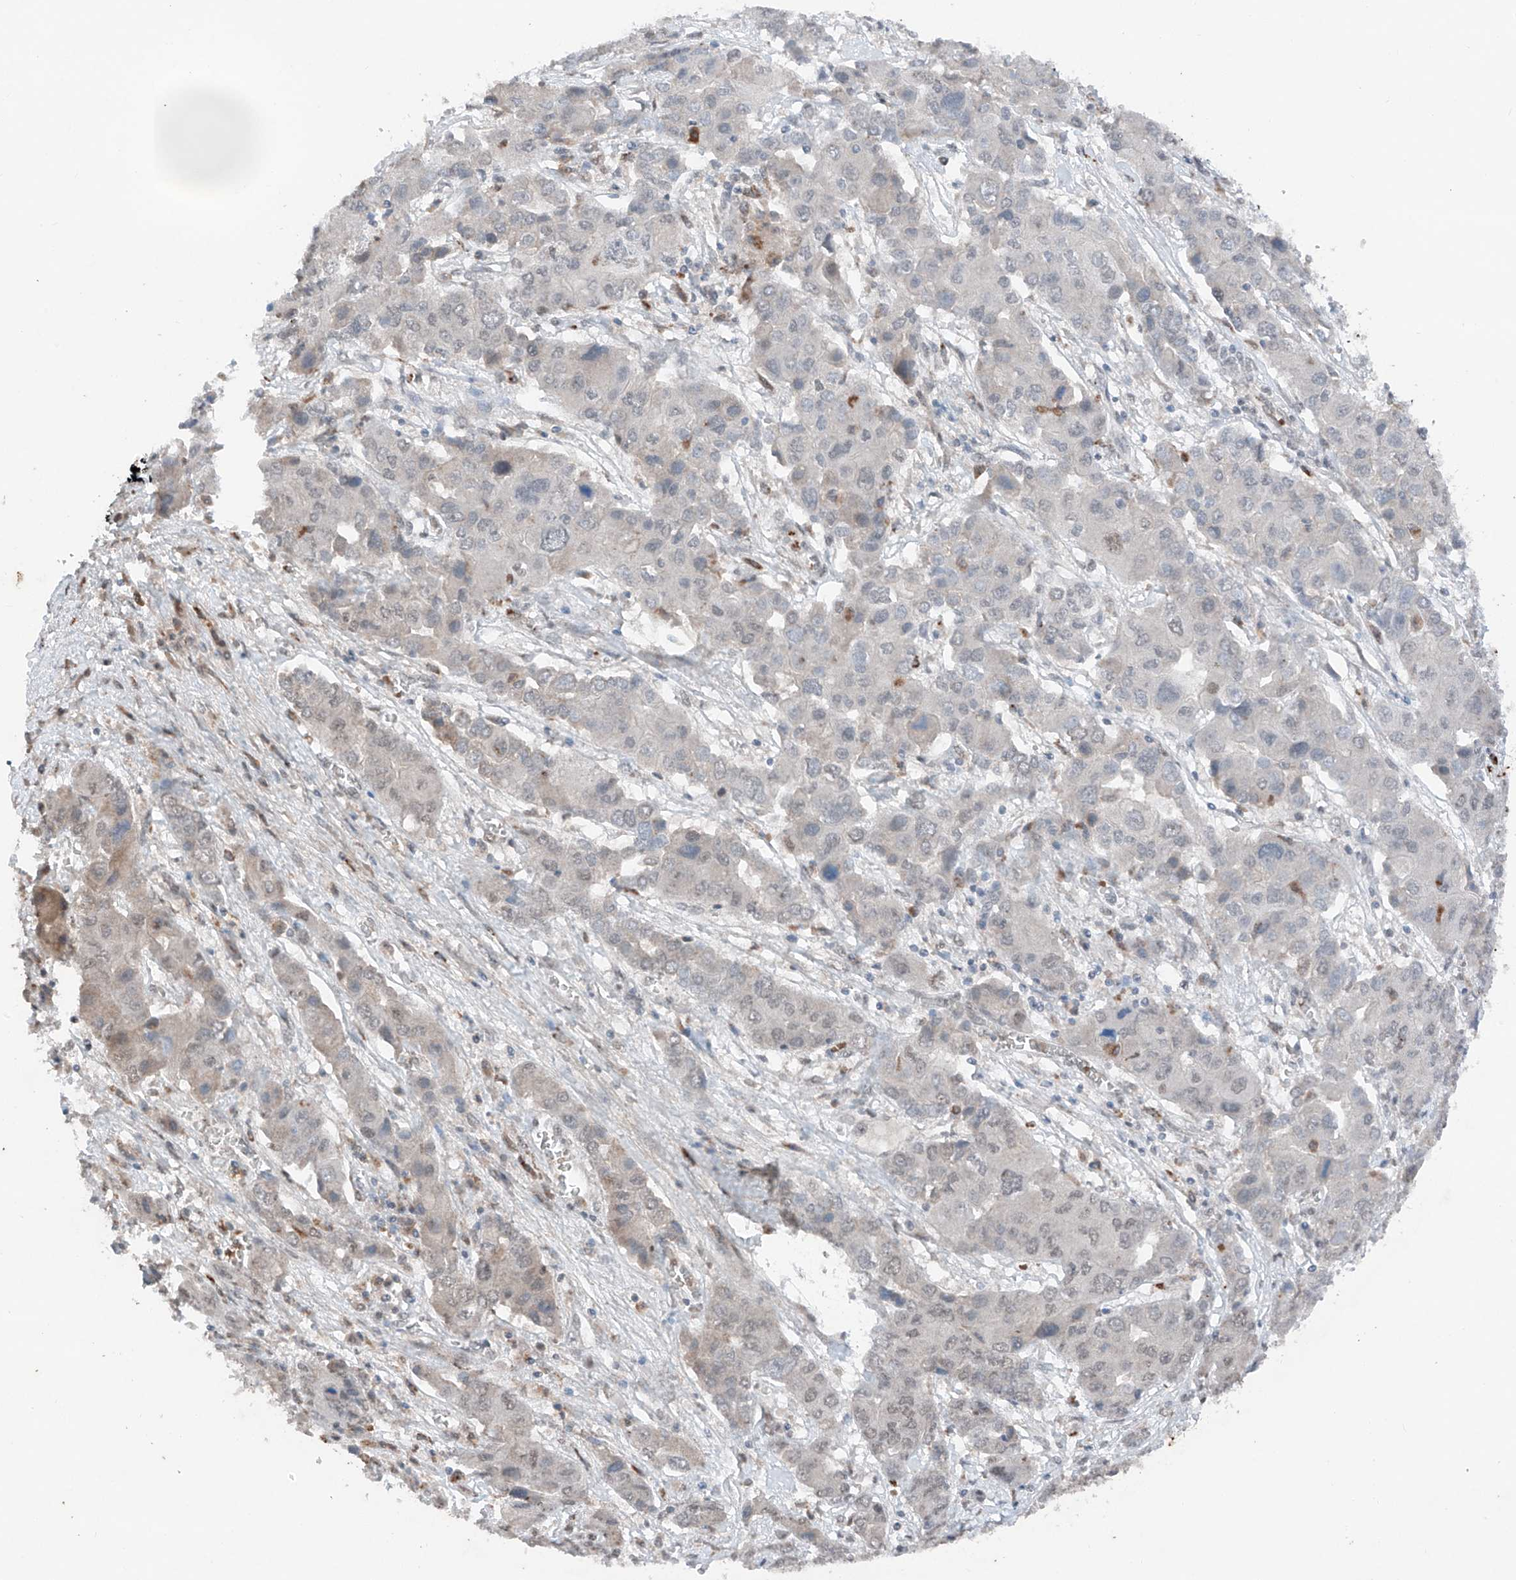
{"staining": {"intensity": "negative", "quantity": "none", "location": "none"}, "tissue": "liver cancer", "cell_type": "Tumor cells", "image_type": "cancer", "snomed": [{"axis": "morphology", "description": "Cholangiocarcinoma"}, {"axis": "topography", "description": "Liver"}], "caption": "Protein analysis of liver cancer exhibits no significant expression in tumor cells.", "gene": "TBX4", "patient": {"sex": "male", "age": 67}}